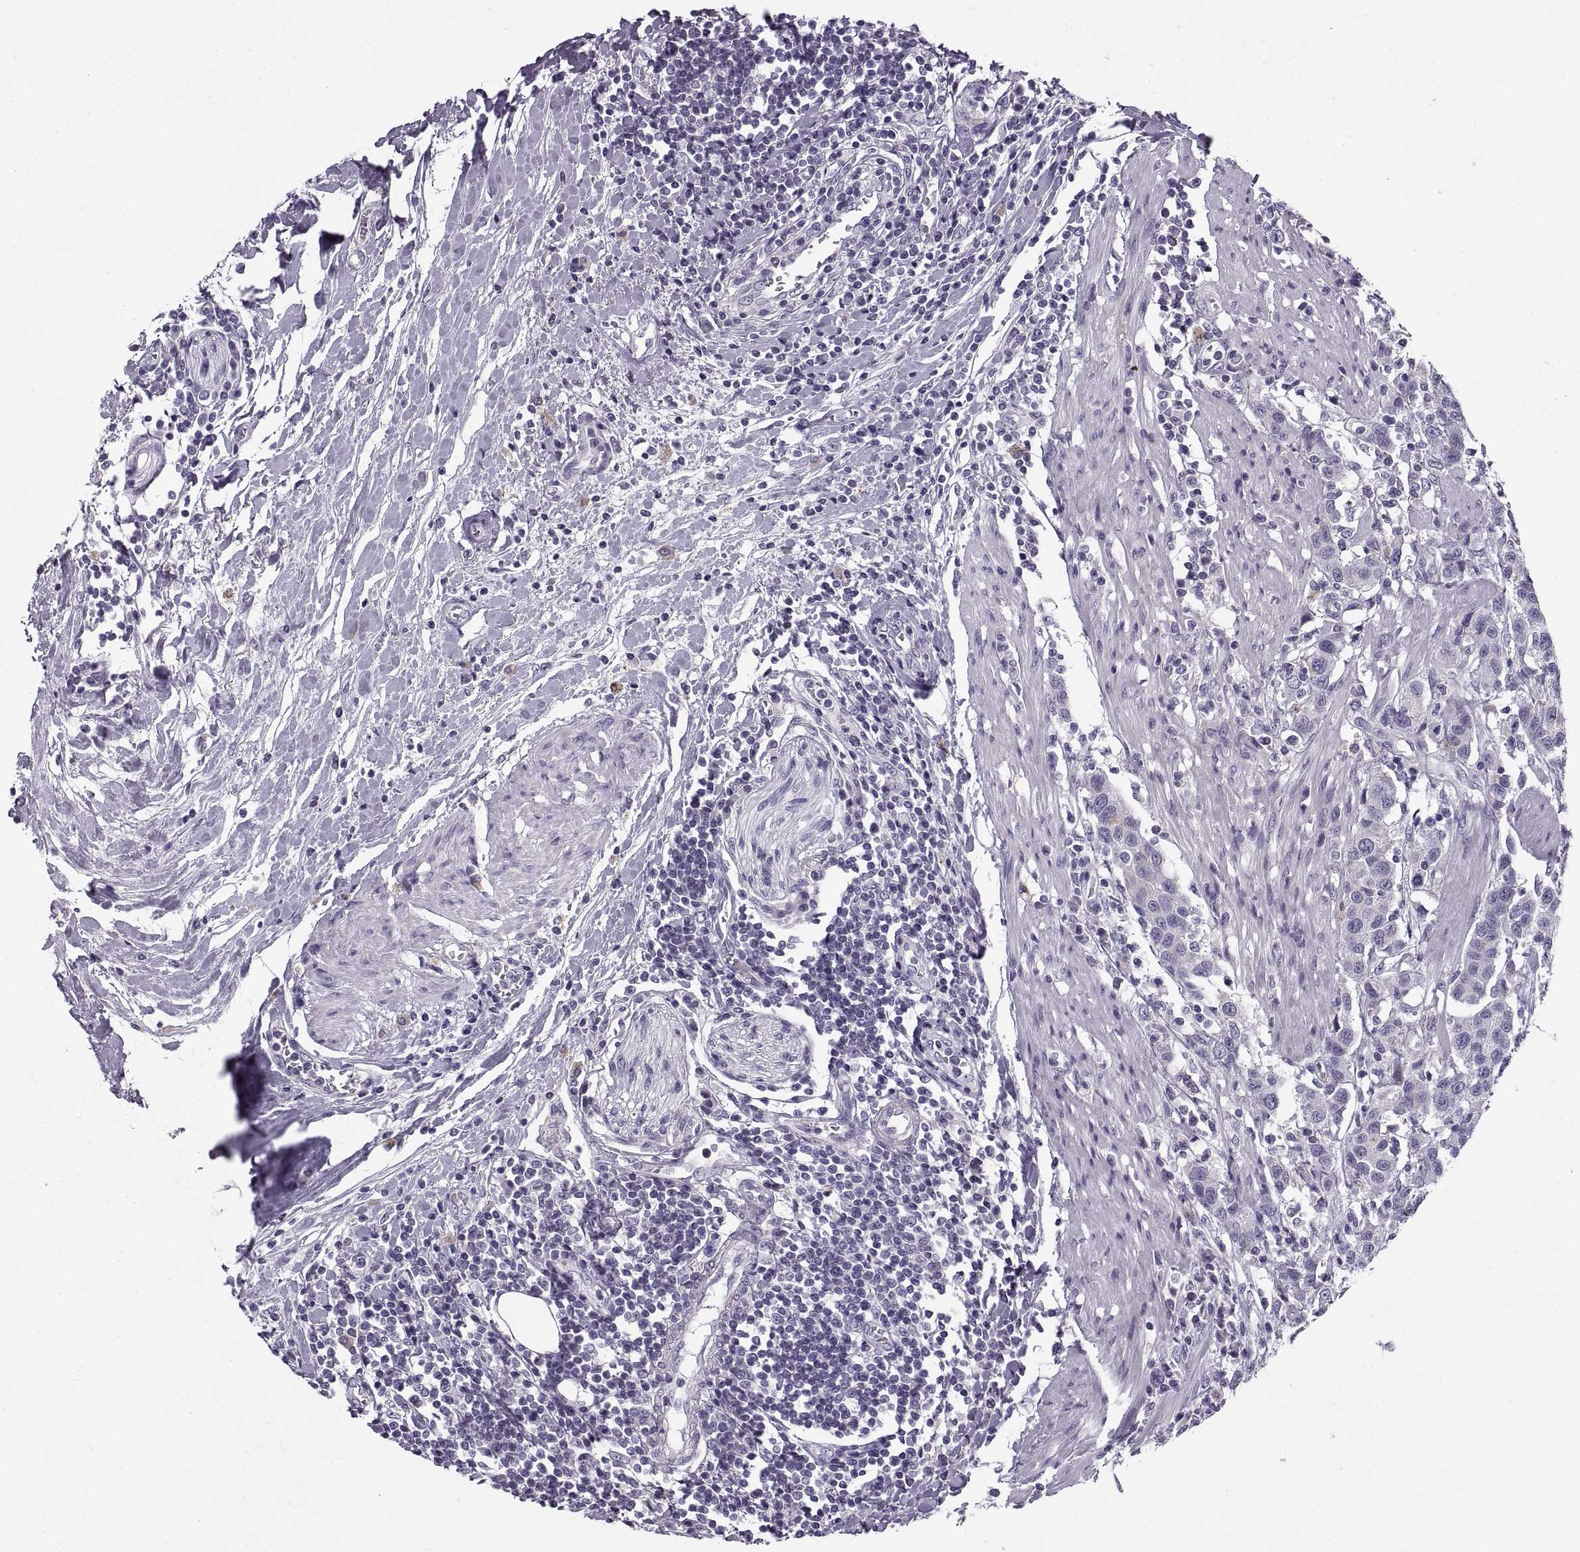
{"staining": {"intensity": "negative", "quantity": "none", "location": "none"}, "tissue": "urothelial cancer", "cell_type": "Tumor cells", "image_type": "cancer", "snomed": [{"axis": "morphology", "description": "Urothelial carcinoma, High grade"}, {"axis": "topography", "description": "Urinary bladder"}], "caption": "DAB immunohistochemical staining of human urothelial cancer displays no significant staining in tumor cells.", "gene": "CALCR", "patient": {"sex": "female", "age": 58}}